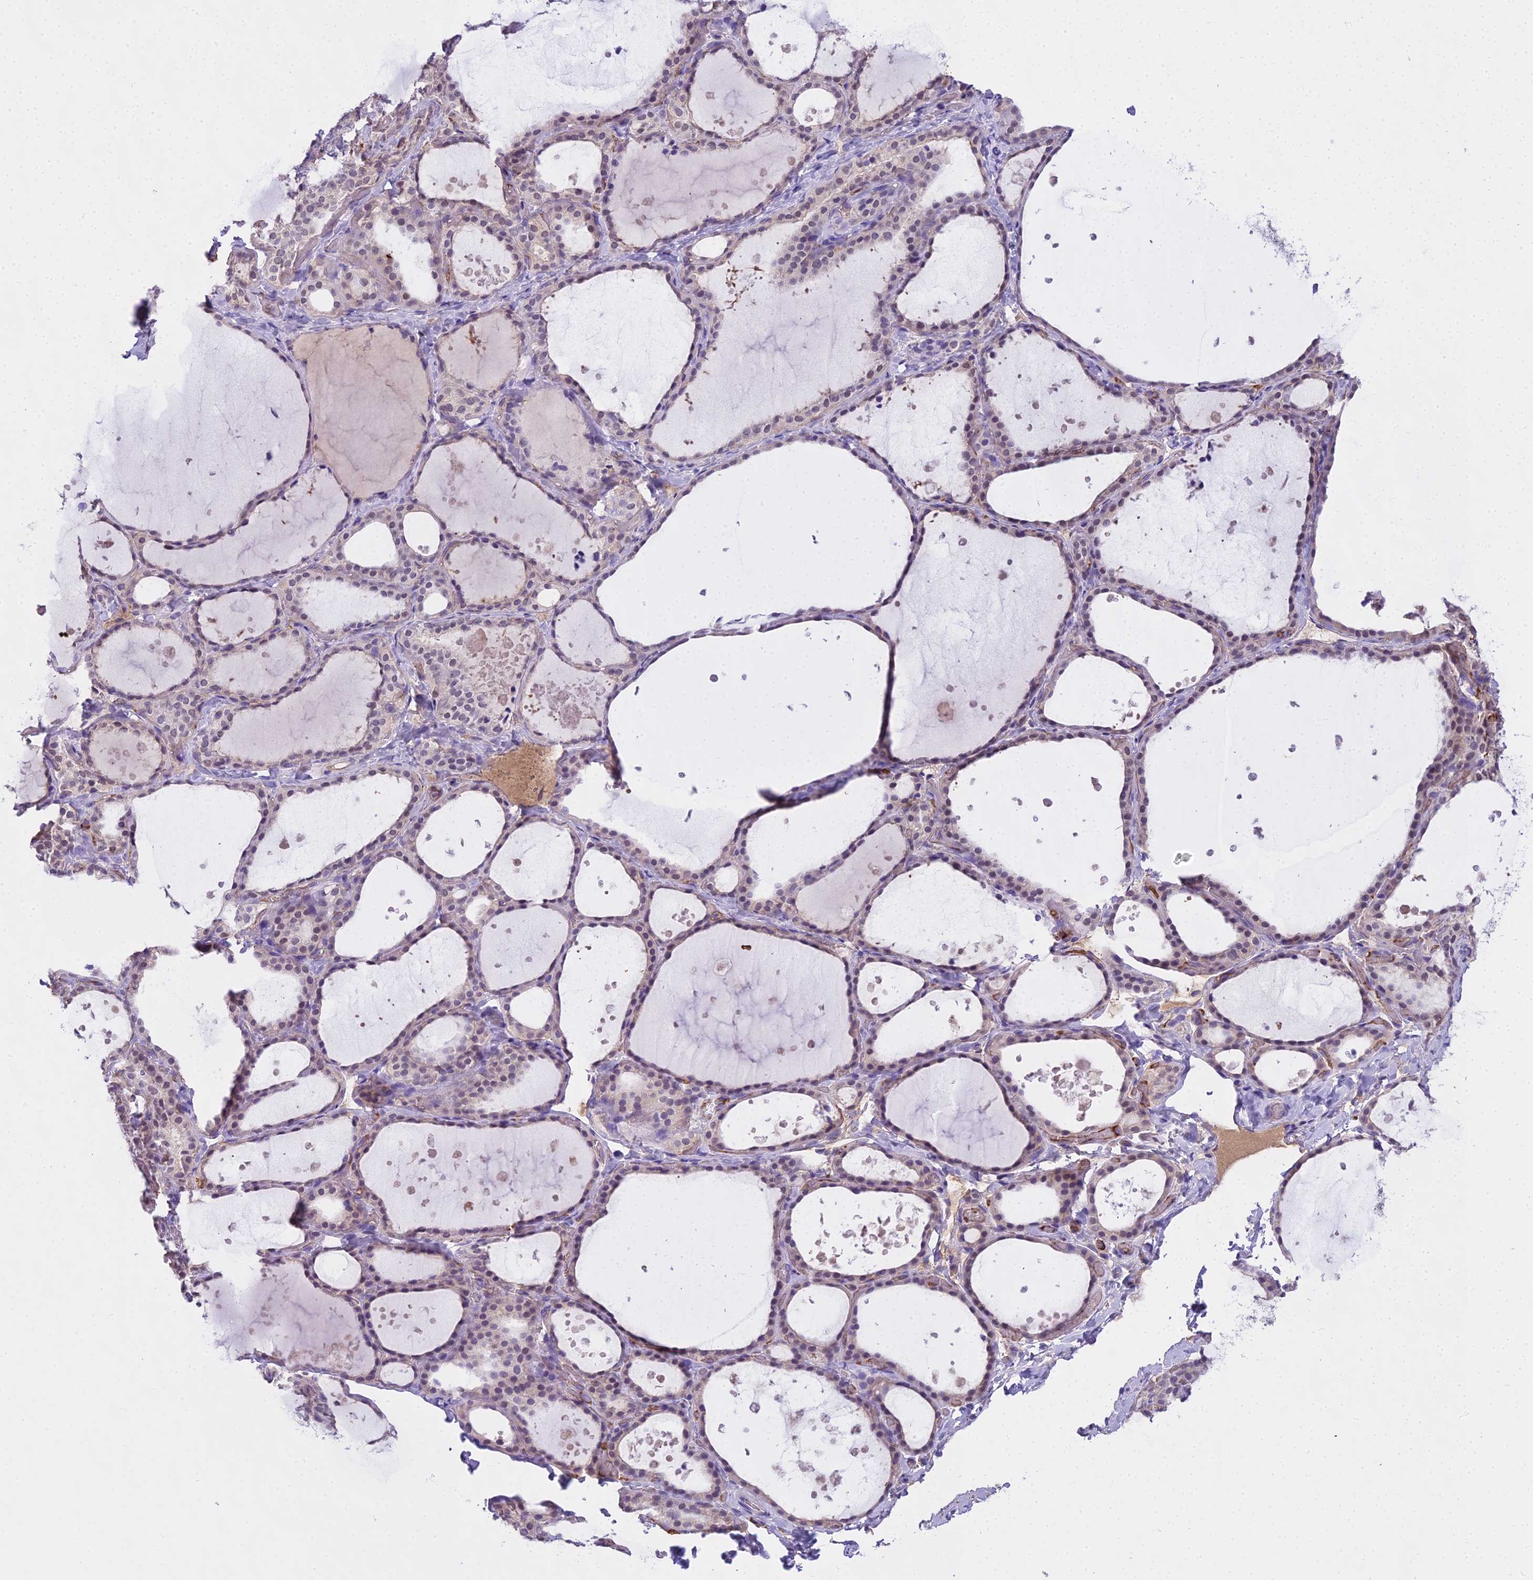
{"staining": {"intensity": "weak", "quantity": "25%-75%", "location": "nuclear"}, "tissue": "thyroid gland", "cell_type": "Glandular cells", "image_type": "normal", "snomed": [{"axis": "morphology", "description": "Normal tissue, NOS"}, {"axis": "topography", "description": "Thyroid gland"}], "caption": "High-magnification brightfield microscopy of normal thyroid gland stained with DAB (brown) and counterstained with hematoxylin (blue). glandular cells exhibit weak nuclear positivity is identified in about25%-75% of cells. (Brightfield microscopy of DAB IHC at high magnification).", "gene": "MAT2A", "patient": {"sex": "female", "age": 44}}